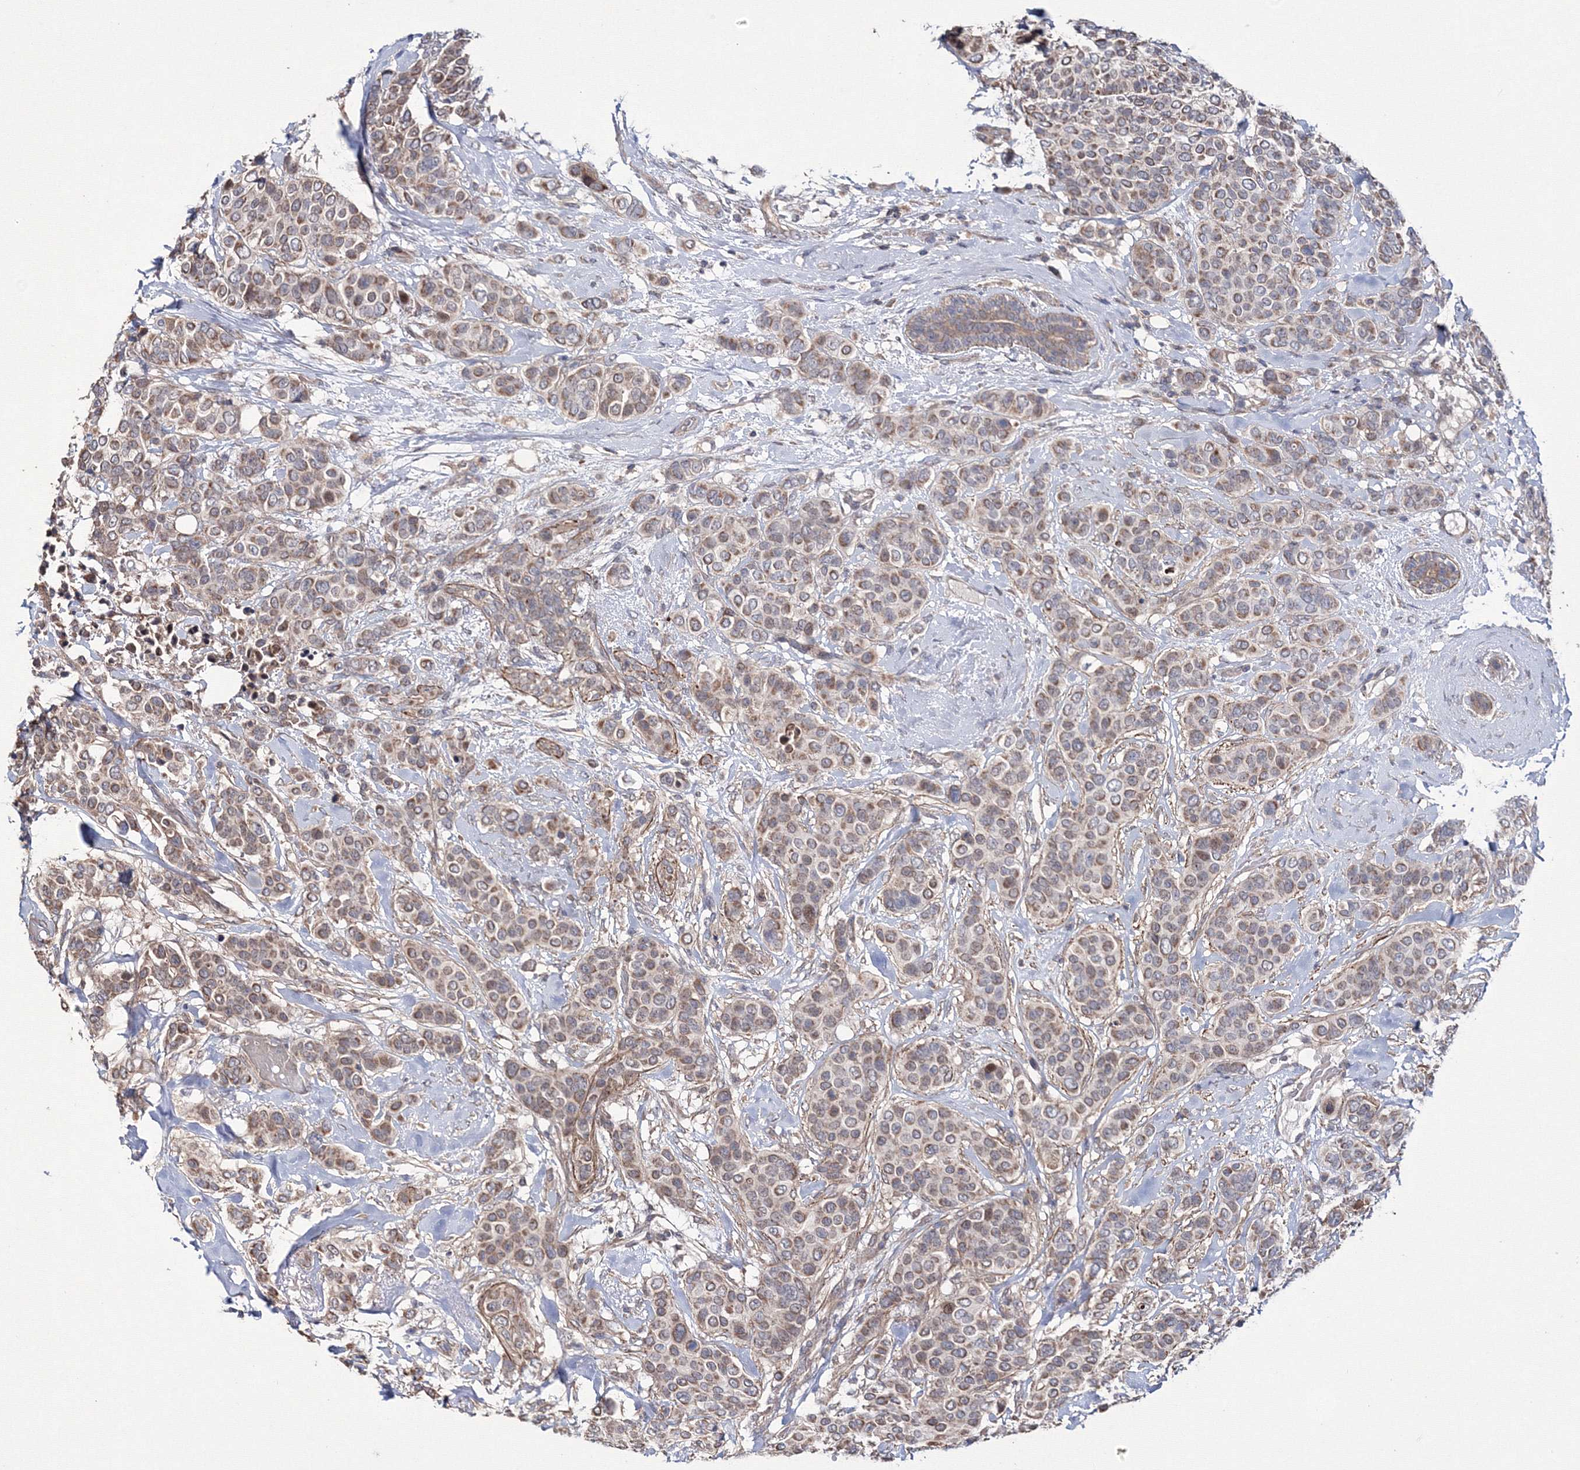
{"staining": {"intensity": "moderate", "quantity": ">75%", "location": "cytoplasmic/membranous"}, "tissue": "breast cancer", "cell_type": "Tumor cells", "image_type": "cancer", "snomed": [{"axis": "morphology", "description": "Lobular carcinoma"}, {"axis": "topography", "description": "Breast"}], "caption": "A histopathology image showing moderate cytoplasmic/membranous expression in approximately >75% of tumor cells in breast lobular carcinoma, as visualized by brown immunohistochemical staining.", "gene": "PPP2R2B", "patient": {"sex": "female", "age": 51}}